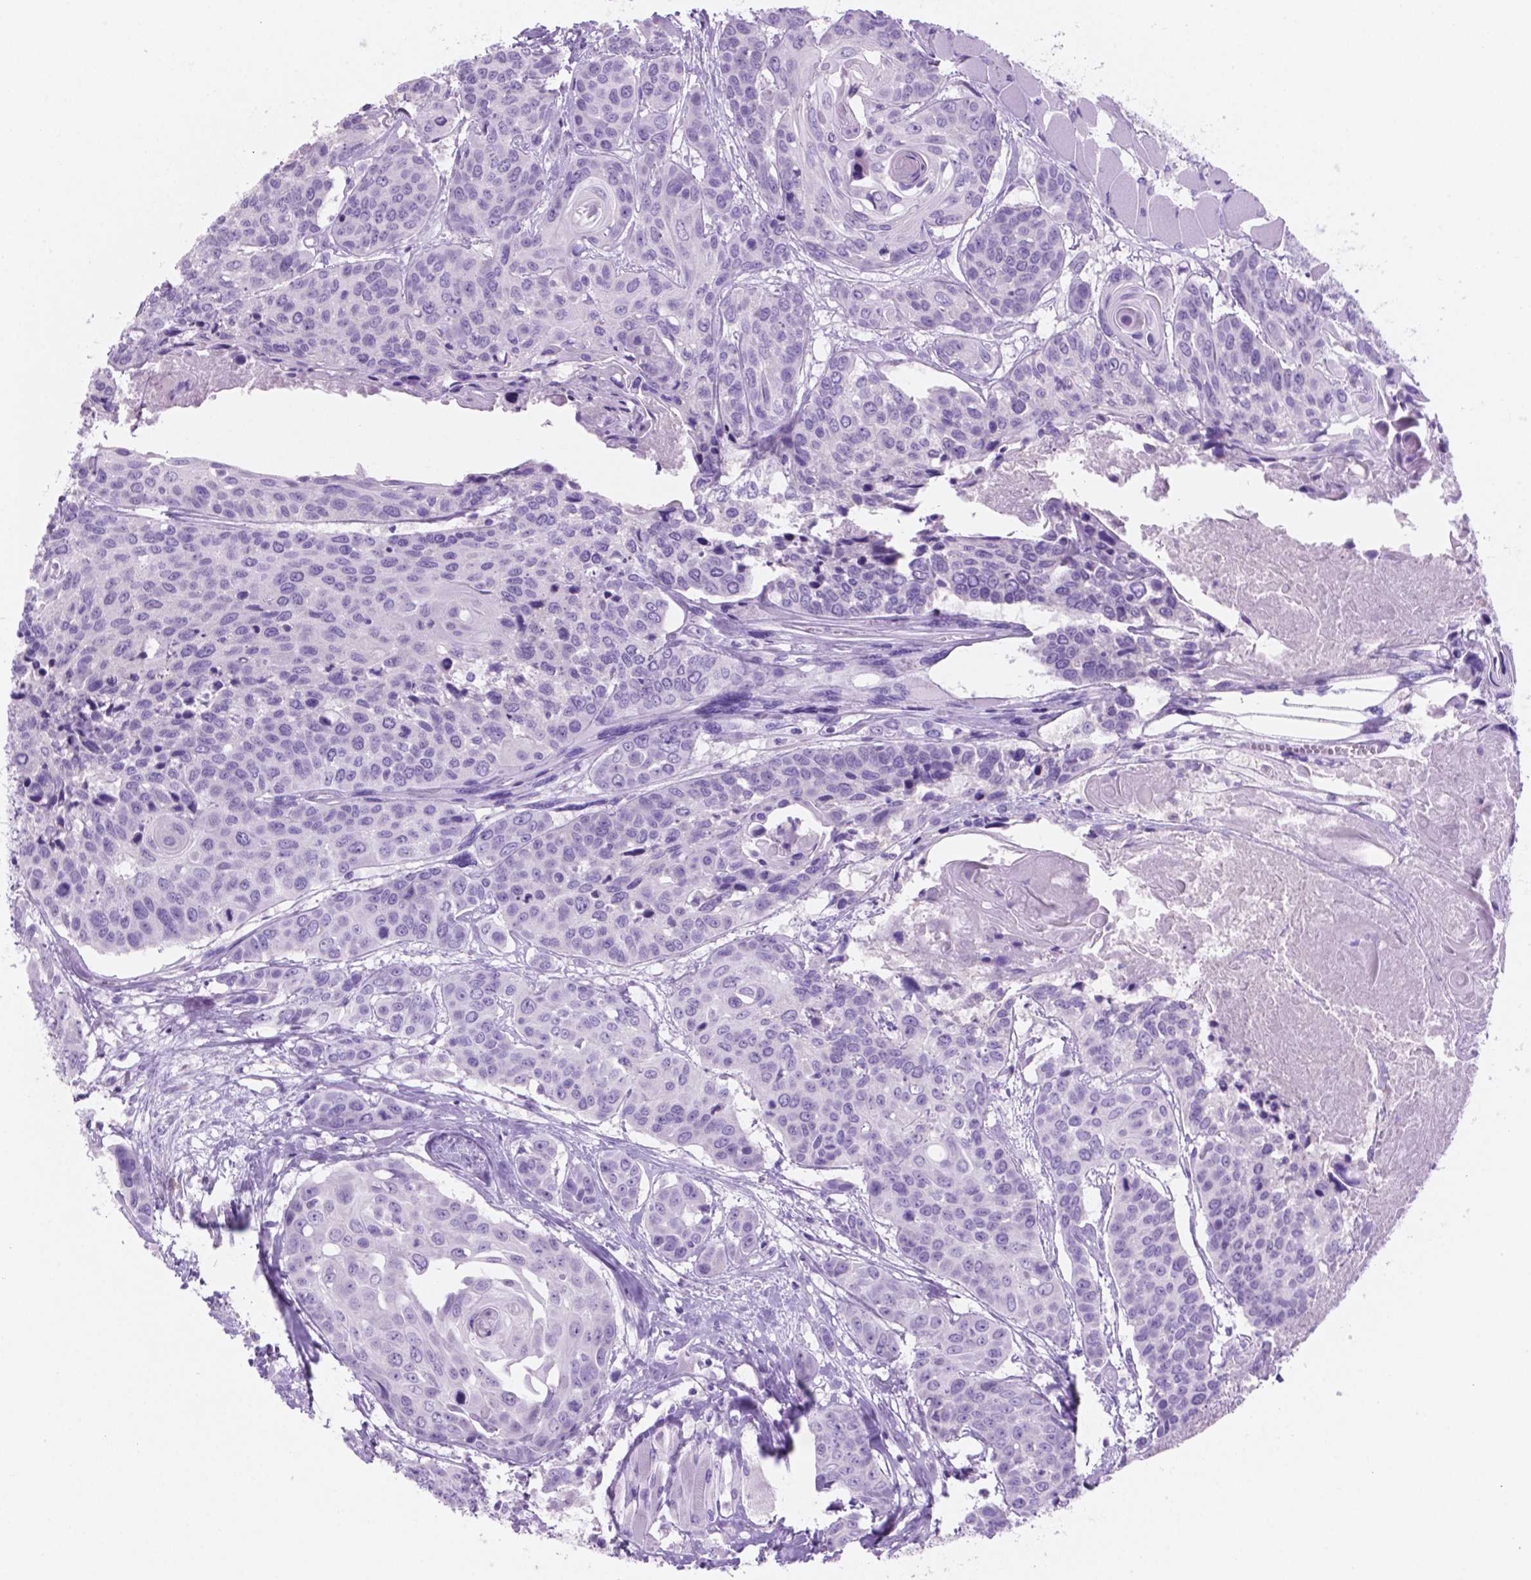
{"staining": {"intensity": "negative", "quantity": "none", "location": "none"}, "tissue": "head and neck cancer", "cell_type": "Tumor cells", "image_type": "cancer", "snomed": [{"axis": "morphology", "description": "Squamous cell carcinoma, NOS"}, {"axis": "topography", "description": "Oral tissue"}, {"axis": "topography", "description": "Head-Neck"}], "caption": "High magnification brightfield microscopy of squamous cell carcinoma (head and neck) stained with DAB (brown) and counterstained with hematoxylin (blue): tumor cells show no significant positivity.", "gene": "GRIN2B", "patient": {"sex": "male", "age": 56}}